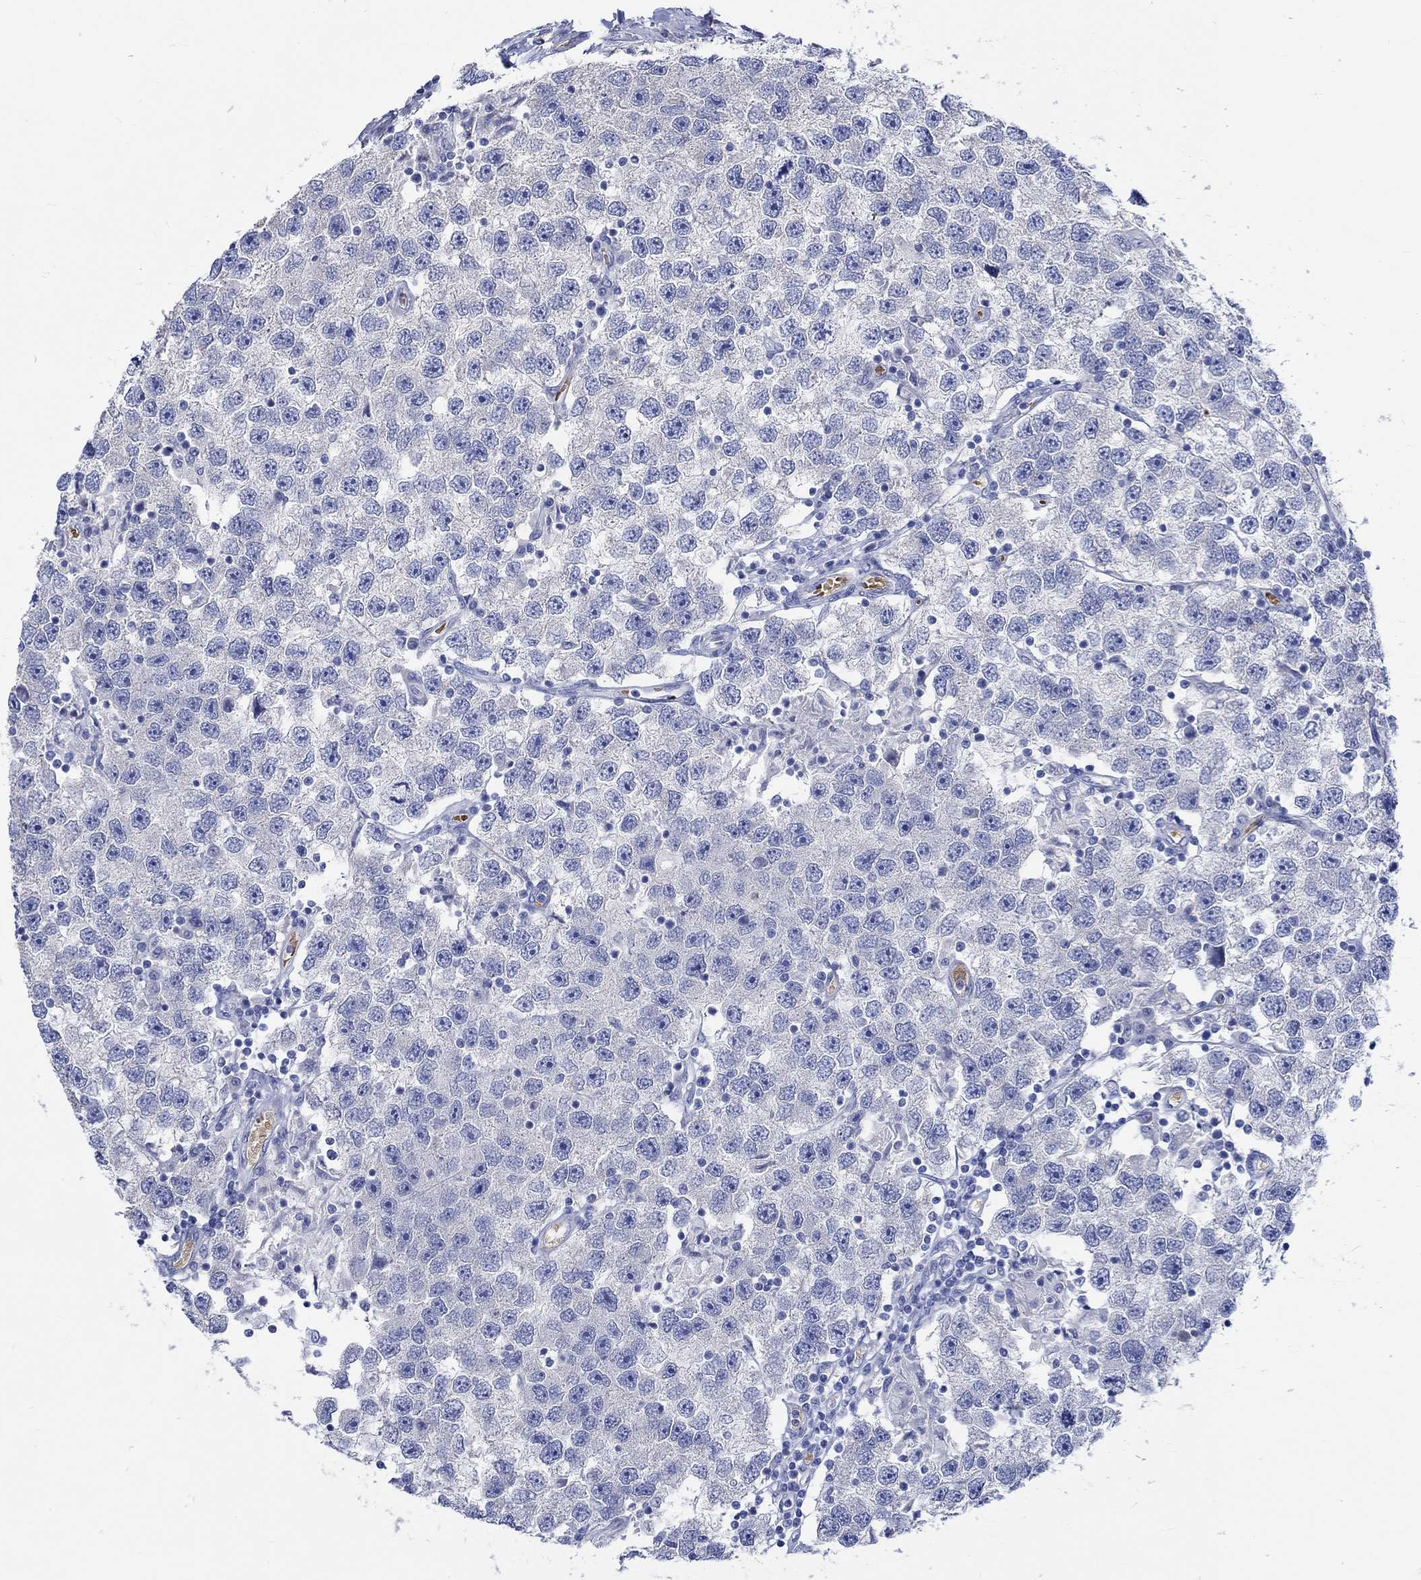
{"staining": {"intensity": "negative", "quantity": "none", "location": "none"}, "tissue": "testis cancer", "cell_type": "Tumor cells", "image_type": "cancer", "snomed": [{"axis": "morphology", "description": "Seminoma, NOS"}, {"axis": "topography", "description": "Testis"}], "caption": "The histopathology image reveals no significant staining in tumor cells of testis cancer. Brightfield microscopy of immunohistochemistry stained with DAB (3,3'-diaminobenzidine) (brown) and hematoxylin (blue), captured at high magnification.", "gene": "KCNA1", "patient": {"sex": "male", "age": 26}}